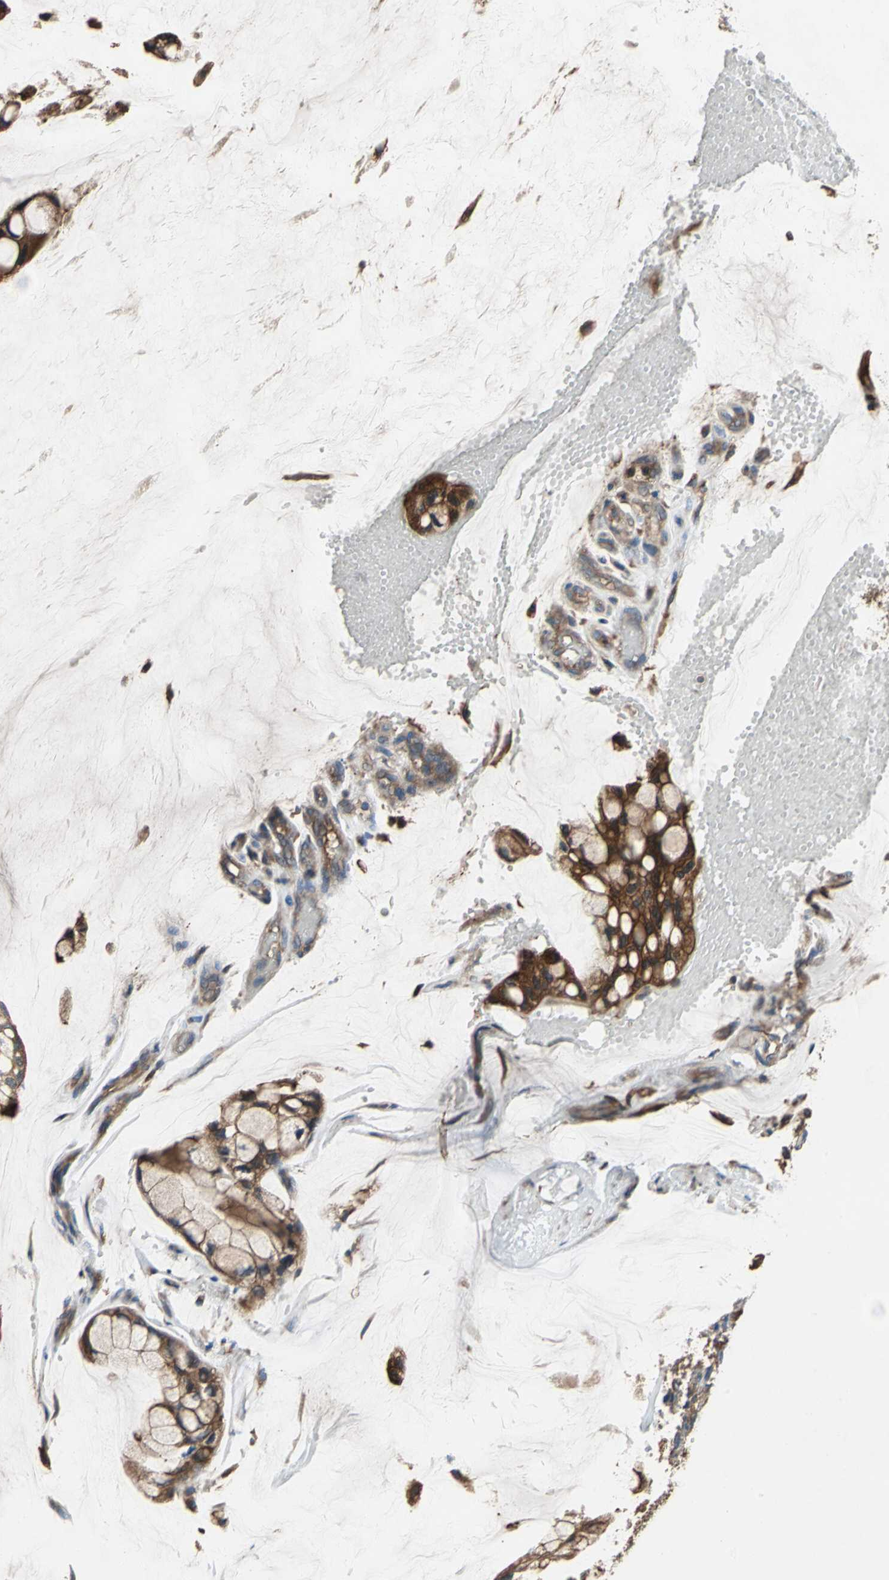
{"staining": {"intensity": "strong", "quantity": ">75%", "location": "cytoplasmic/membranous"}, "tissue": "ovarian cancer", "cell_type": "Tumor cells", "image_type": "cancer", "snomed": [{"axis": "morphology", "description": "Cystadenocarcinoma, mucinous, NOS"}, {"axis": "topography", "description": "Ovary"}], "caption": "A brown stain highlights strong cytoplasmic/membranous staining of a protein in human mucinous cystadenocarcinoma (ovarian) tumor cells.", "gene": "CAPN1", "patient": {"sex": "female", "age": 39}}